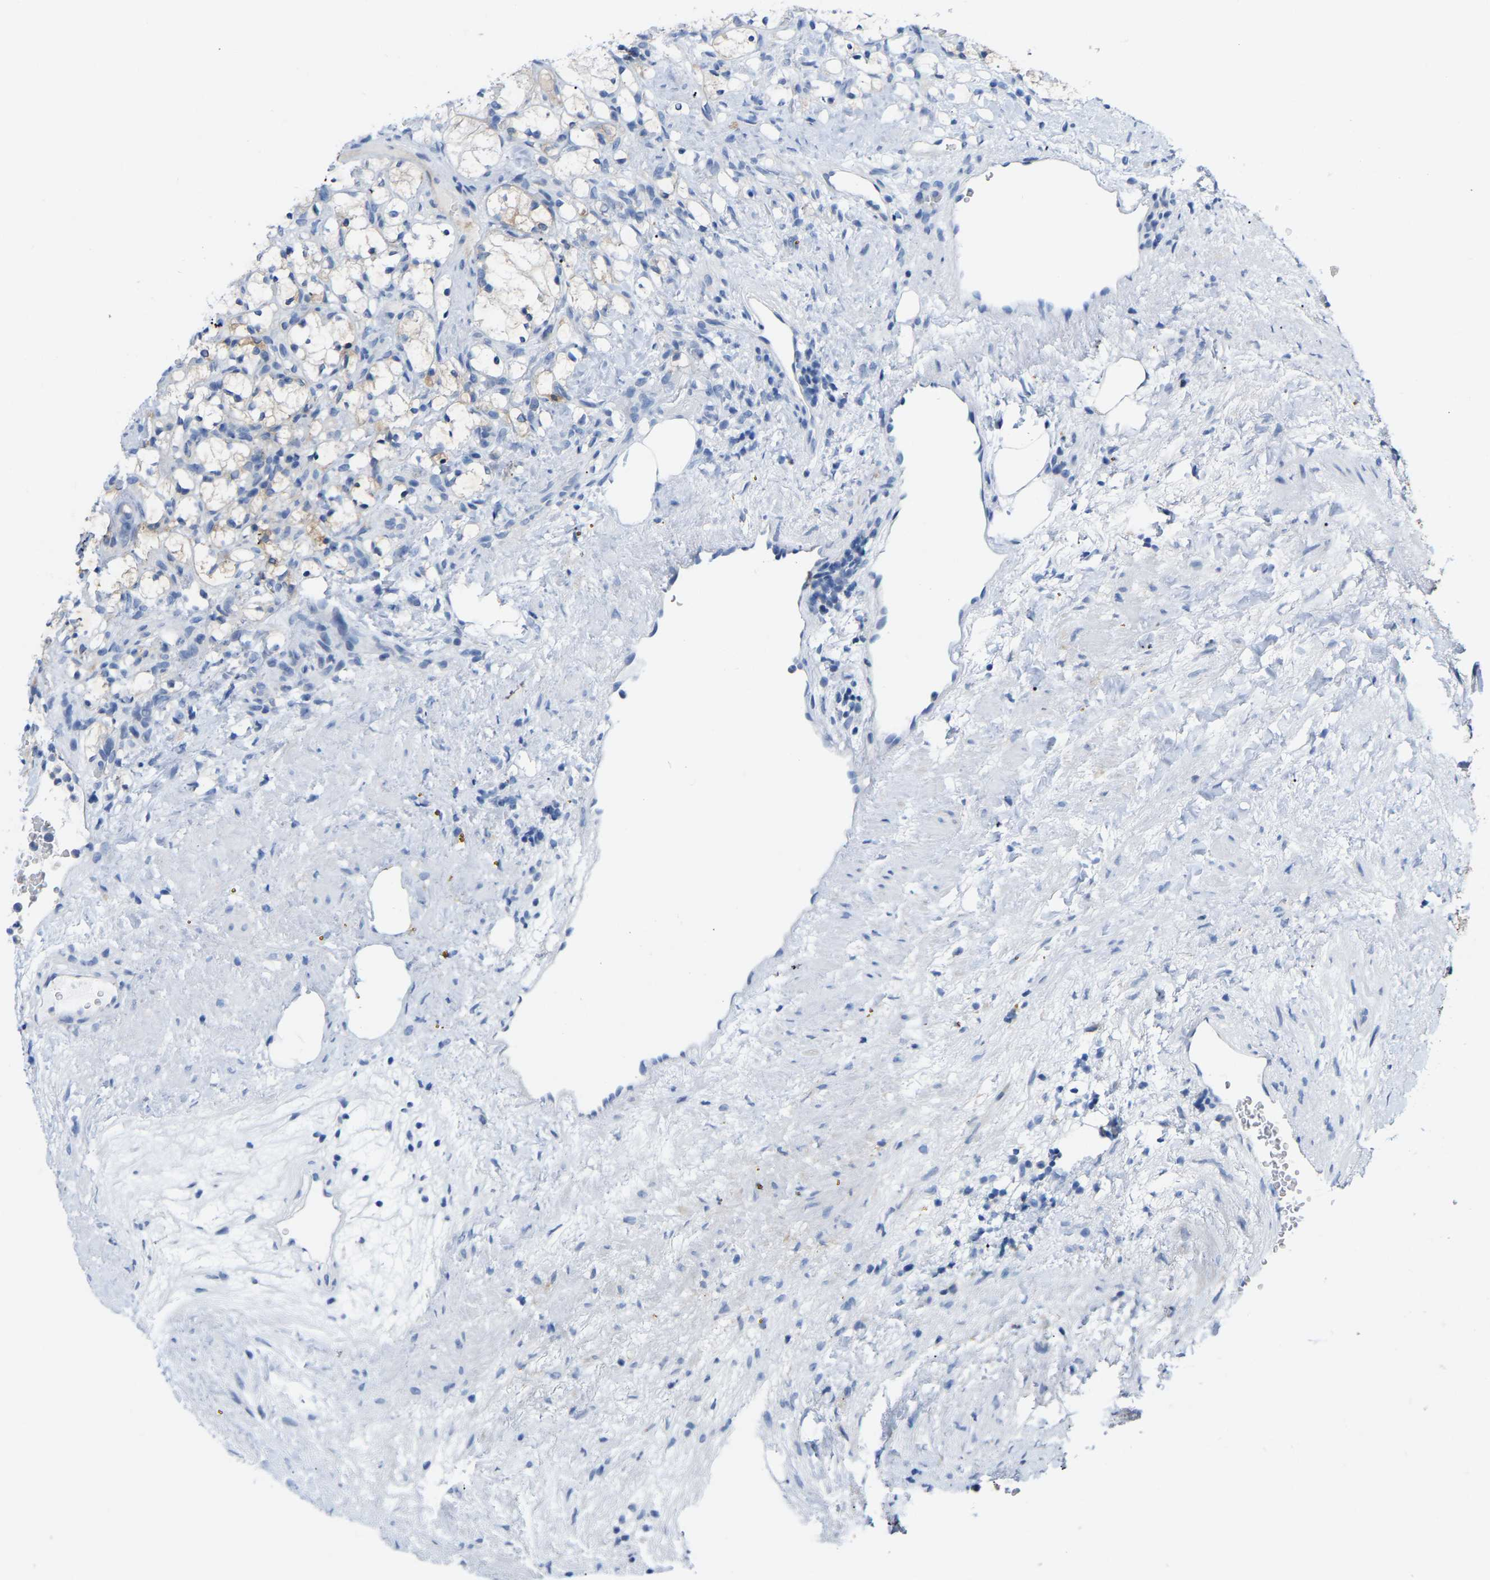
{"staining": {"intensity": "weak", "quantity": "<25%", "location": "cytoplasmic/membranous"}, "tissue": "renal cancer", "cell_type": "Tumor cells", "image_type": "cancer", "snomed": [{"axis": "morphology", "description": "Adenocarcinoma, NOS"}, {"axis": "topography", "description": "Kidney"}], "caption": "High magnification brightfield microscopy of renal cancer stained with DAB (brown) and counterstained with hematoxylin (blue): tumor cells show no significant positivity.", "gene": "ABTB2", "patient": {"sex": "female", "age": 69}}